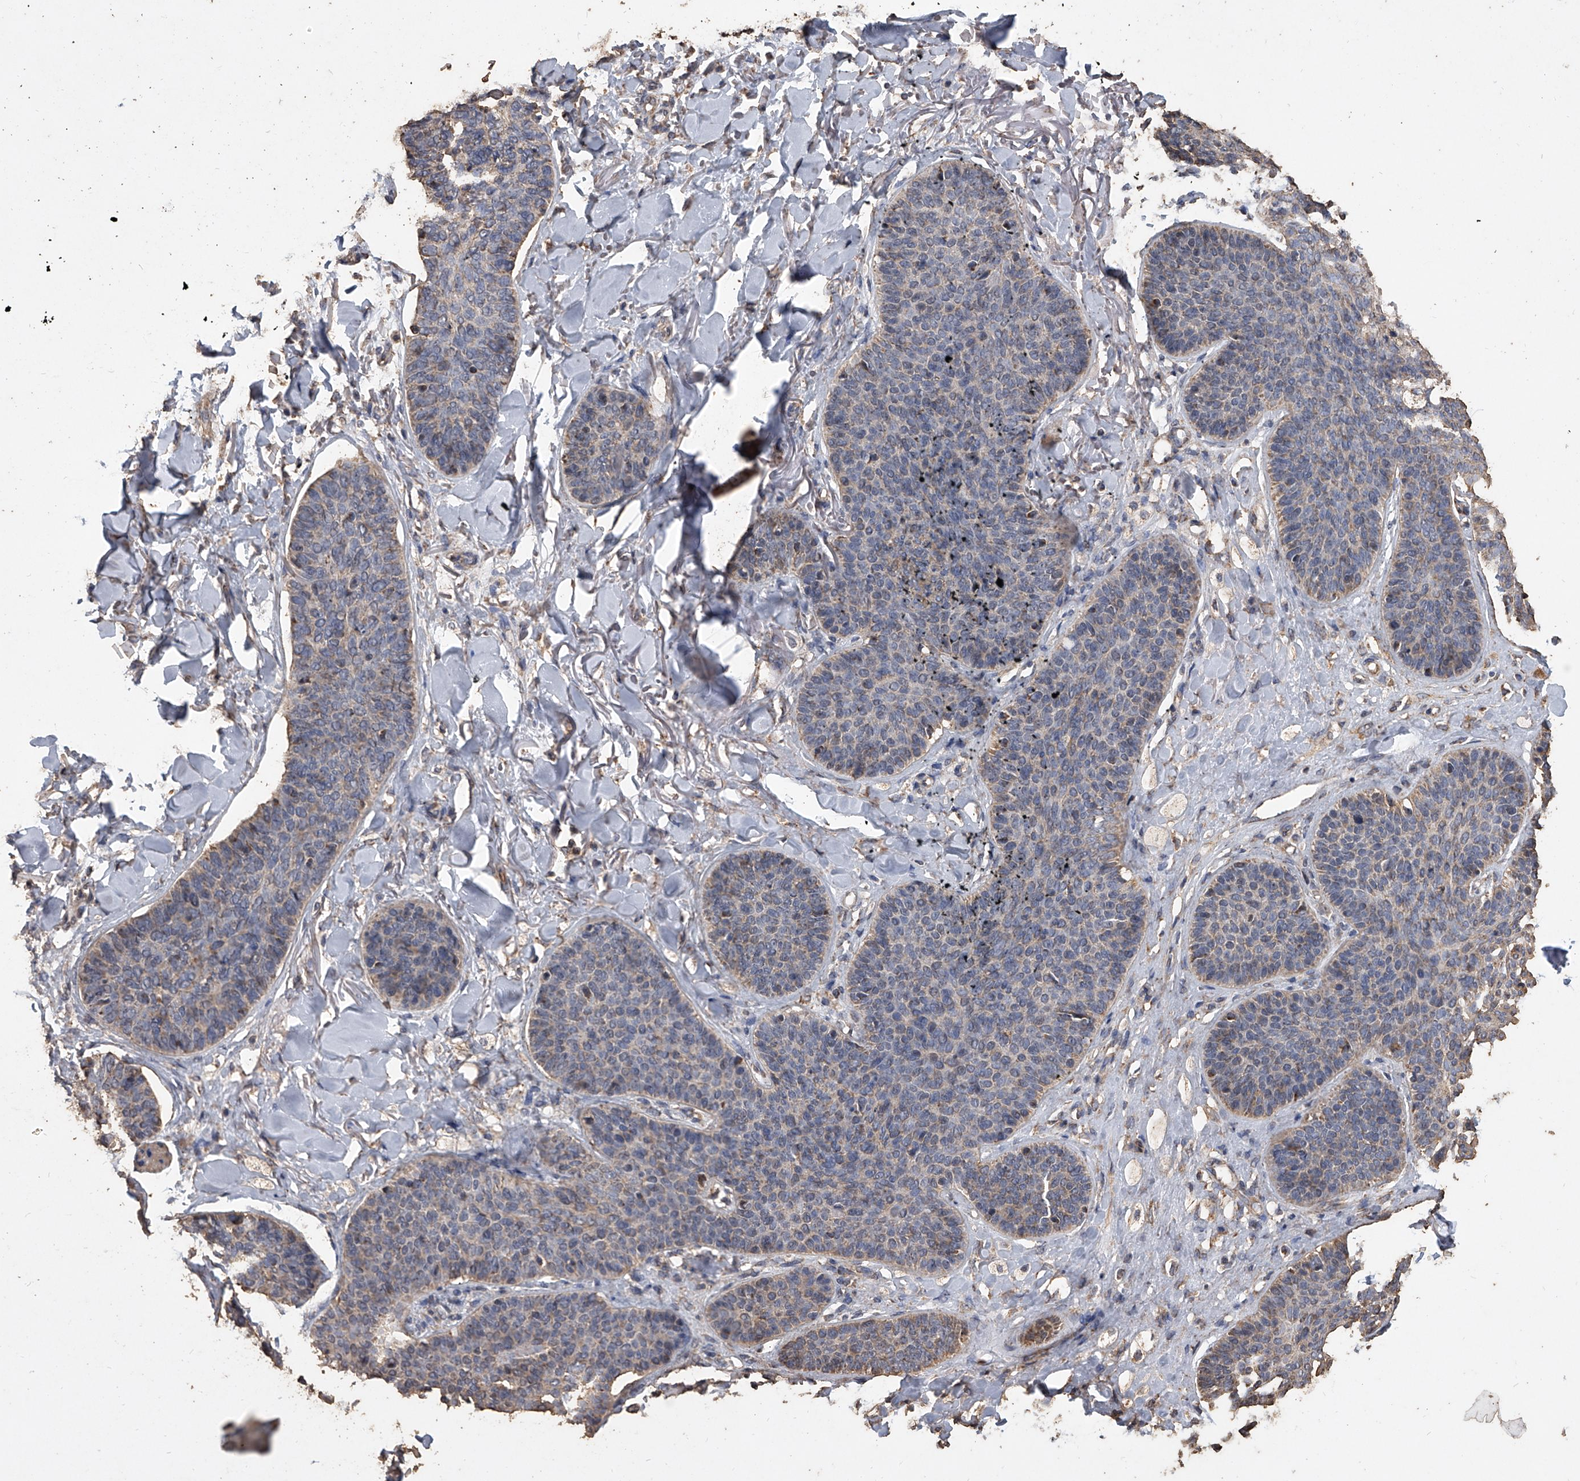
{"staining": {"intensity": "weak", "quantity": "25%-75%", "location": "cytoplasmic/membranous"}, "tissue": "skin cancer", "cell_type": "Tumor cells", "image_type": "cancer", "snomed": [{"axis": "morphology", "description": "Basal cell carcinoma"}, {"axis": "topography", "description": "Skin"}], "caption": "There is low levels of weak cytoplasmic/membranous positivity in tumor cells of basal cell carcinoma (skin), as demonstrated by immunohistochemical staining (brown color).", "gene": "MRPL28", "patient": {"sex": "male", "age": 85}}